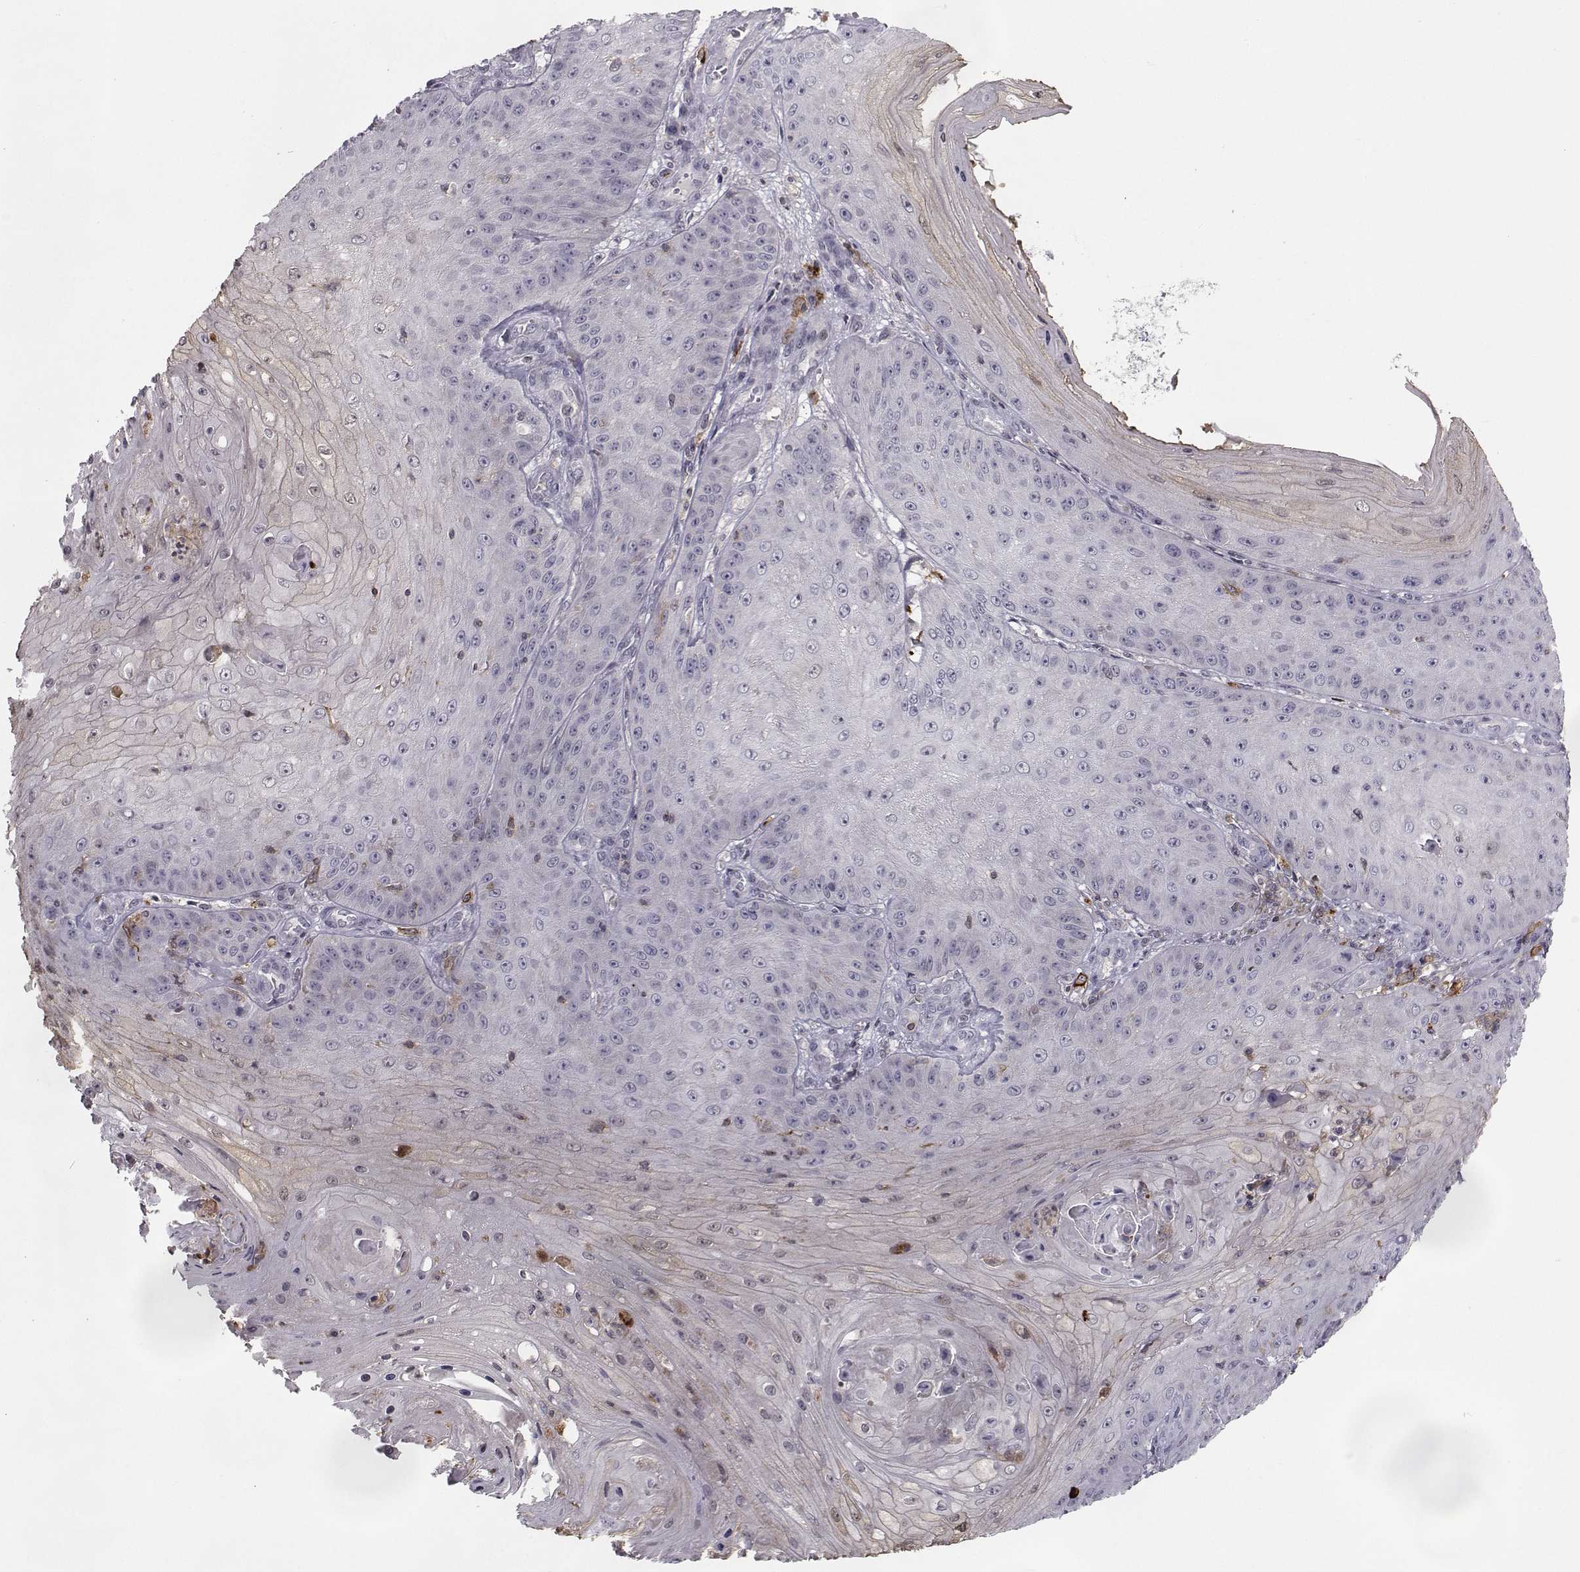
{"staining": {"intensity": "negative", "quantity": "none", "location": "none"}, "tissue": "skin cancer", "cell_type": "Tumor cells", "image_type": "cancer", "snomed": [{"axis": "morphology", "description": "Squamous cell carcinoma, NOS"}, {"axis": "topography", "description": "Skin"}], "caption": "Immunohistochemical staining of skin cancer (squamous cell carcinoma) shows no significant expression in tumor cells.", "gene": "PCP4L1", "patient": {"sex": "male", "age": 70}}